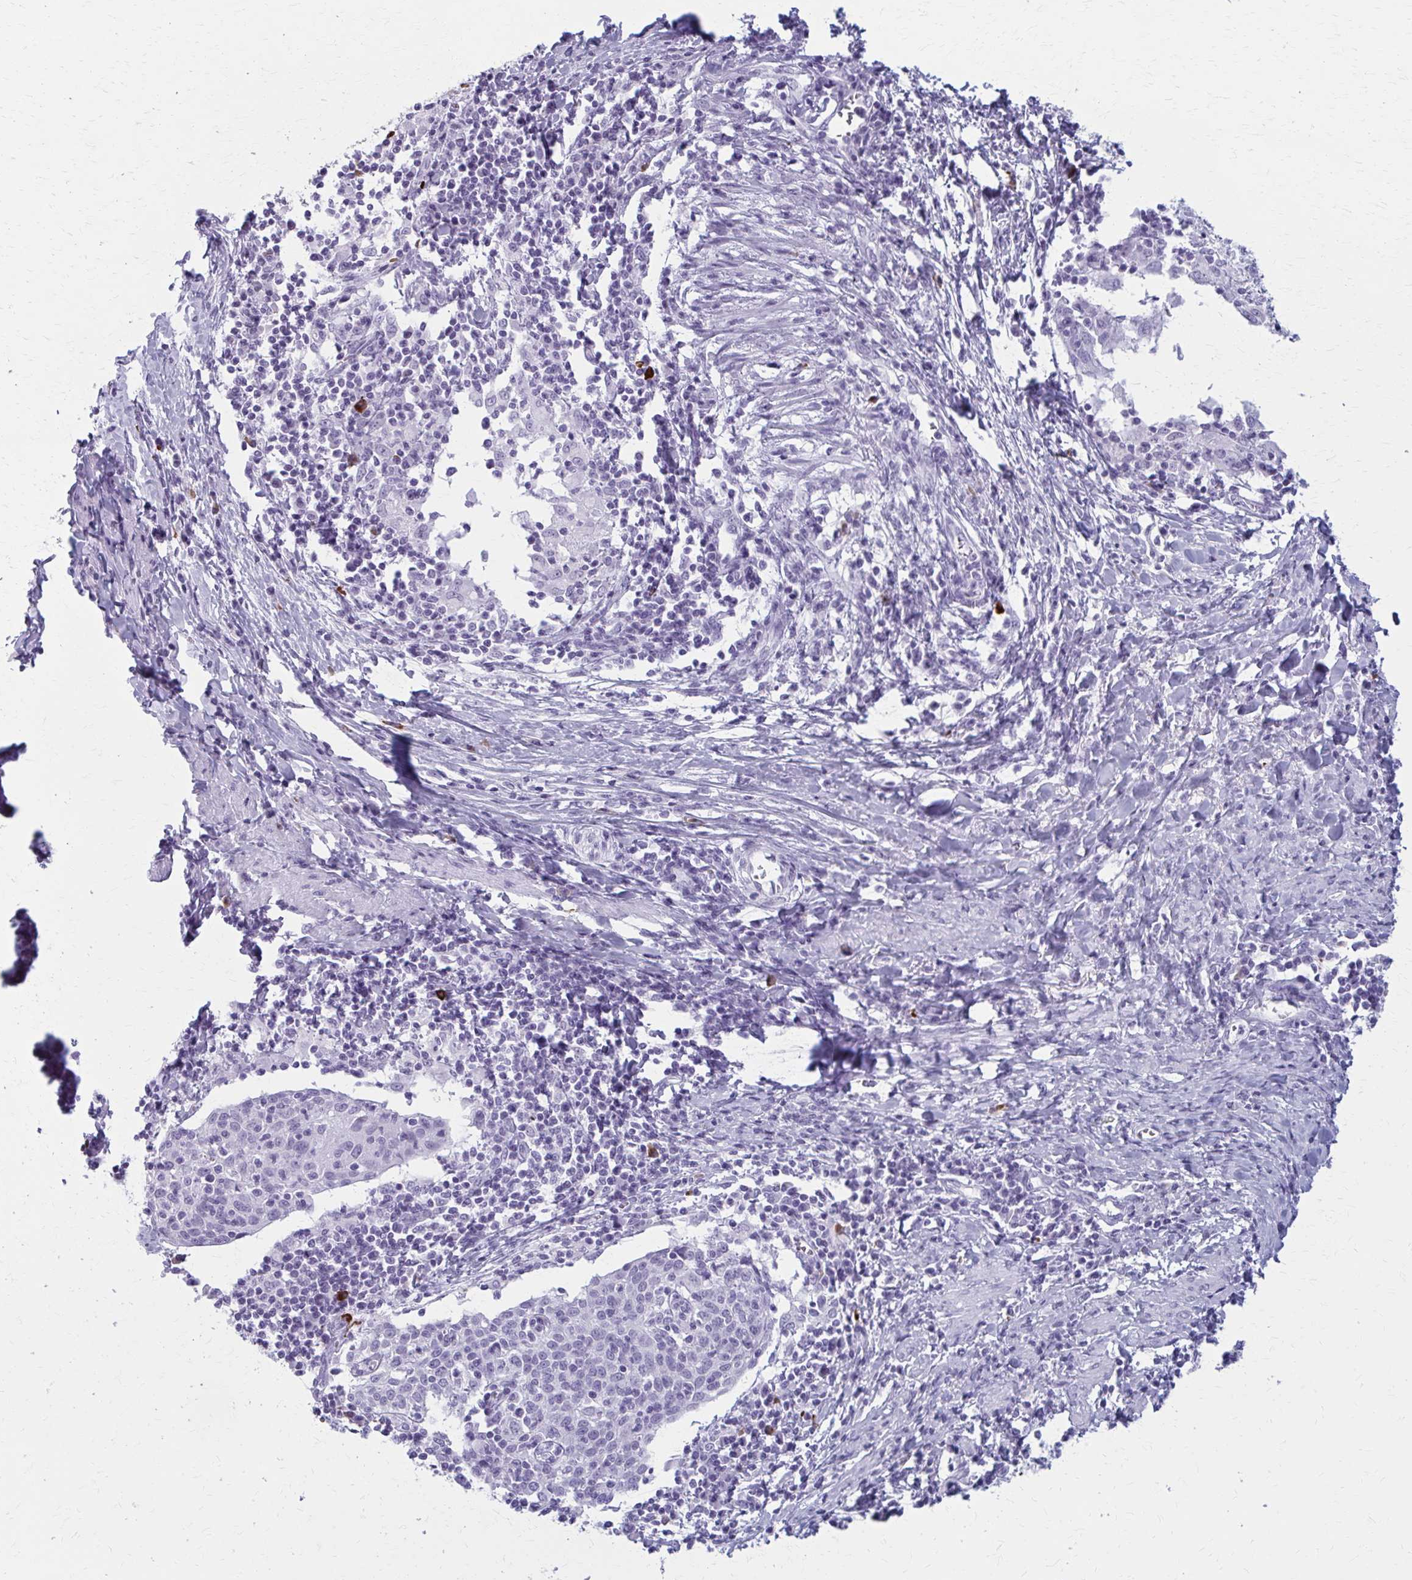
{"staining": {"intensity": "negative", "quantity": "none", "location": "none"}, "tissue": "cervical cancer", "cell_type": "Tumor cells", "image_type": "cancer", "snomed": [{"axis": "morphology", "description": "Squamous cell carcinoma, NOS"}, {"axis": "topography", "description": "Cervix"}], "caption": "High magnification brightfield microscopy of cervical cancer stained with DAB (3,3'-diaminobenzidine) (brown) and counterstained with hematoxylin (blue): tumor cells show no significant expression.", "gene": "ZDHHC7", "patient": {"sex": "female", "age": 52}}